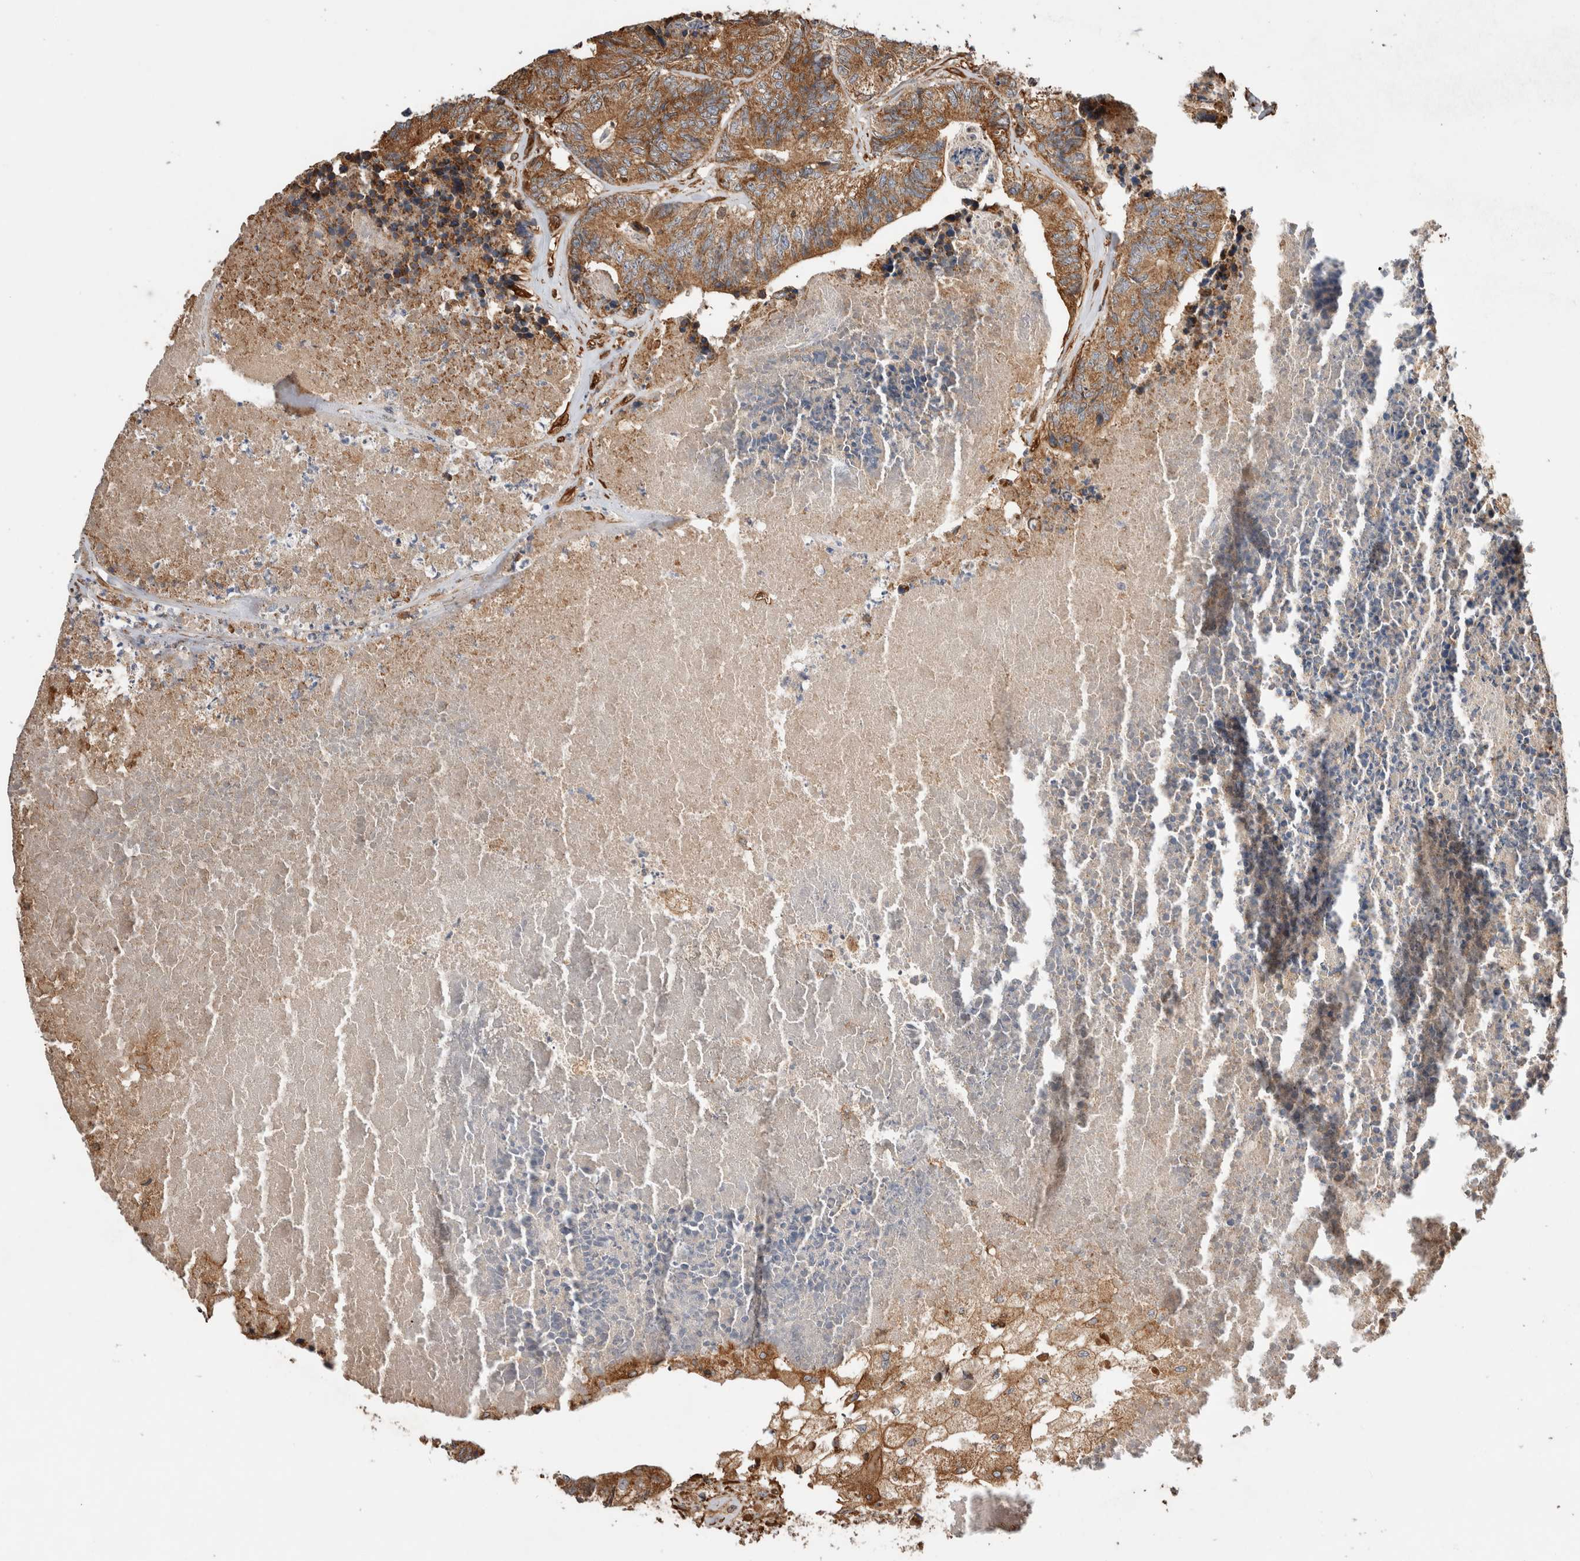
{"staining": {"intensity": "moderate", "quantity": ">75%", "location": "cytoplasmic/membranous"}, "tissue": "colorectal cancer", "cell_type": "Tumor cells", "image_type": "cancer", "snomed": [{"axis": "morphology", "description": "Adenocarcinoma, NOS"}, {"axis": "topography", "description": "Colon"}], "caption": "Protein expression analysis of human colorectal cancer (adenocarcinoma) reveals moderate cytoplasmic/membranous staining in approximately >75% of tumor cells. Immunohistochemistry (ihc) stains the protein of interest in brown and the nuclei are stained blue.", "gene": "ZNF397", "patient": {"sex": "female", "age": 67}}